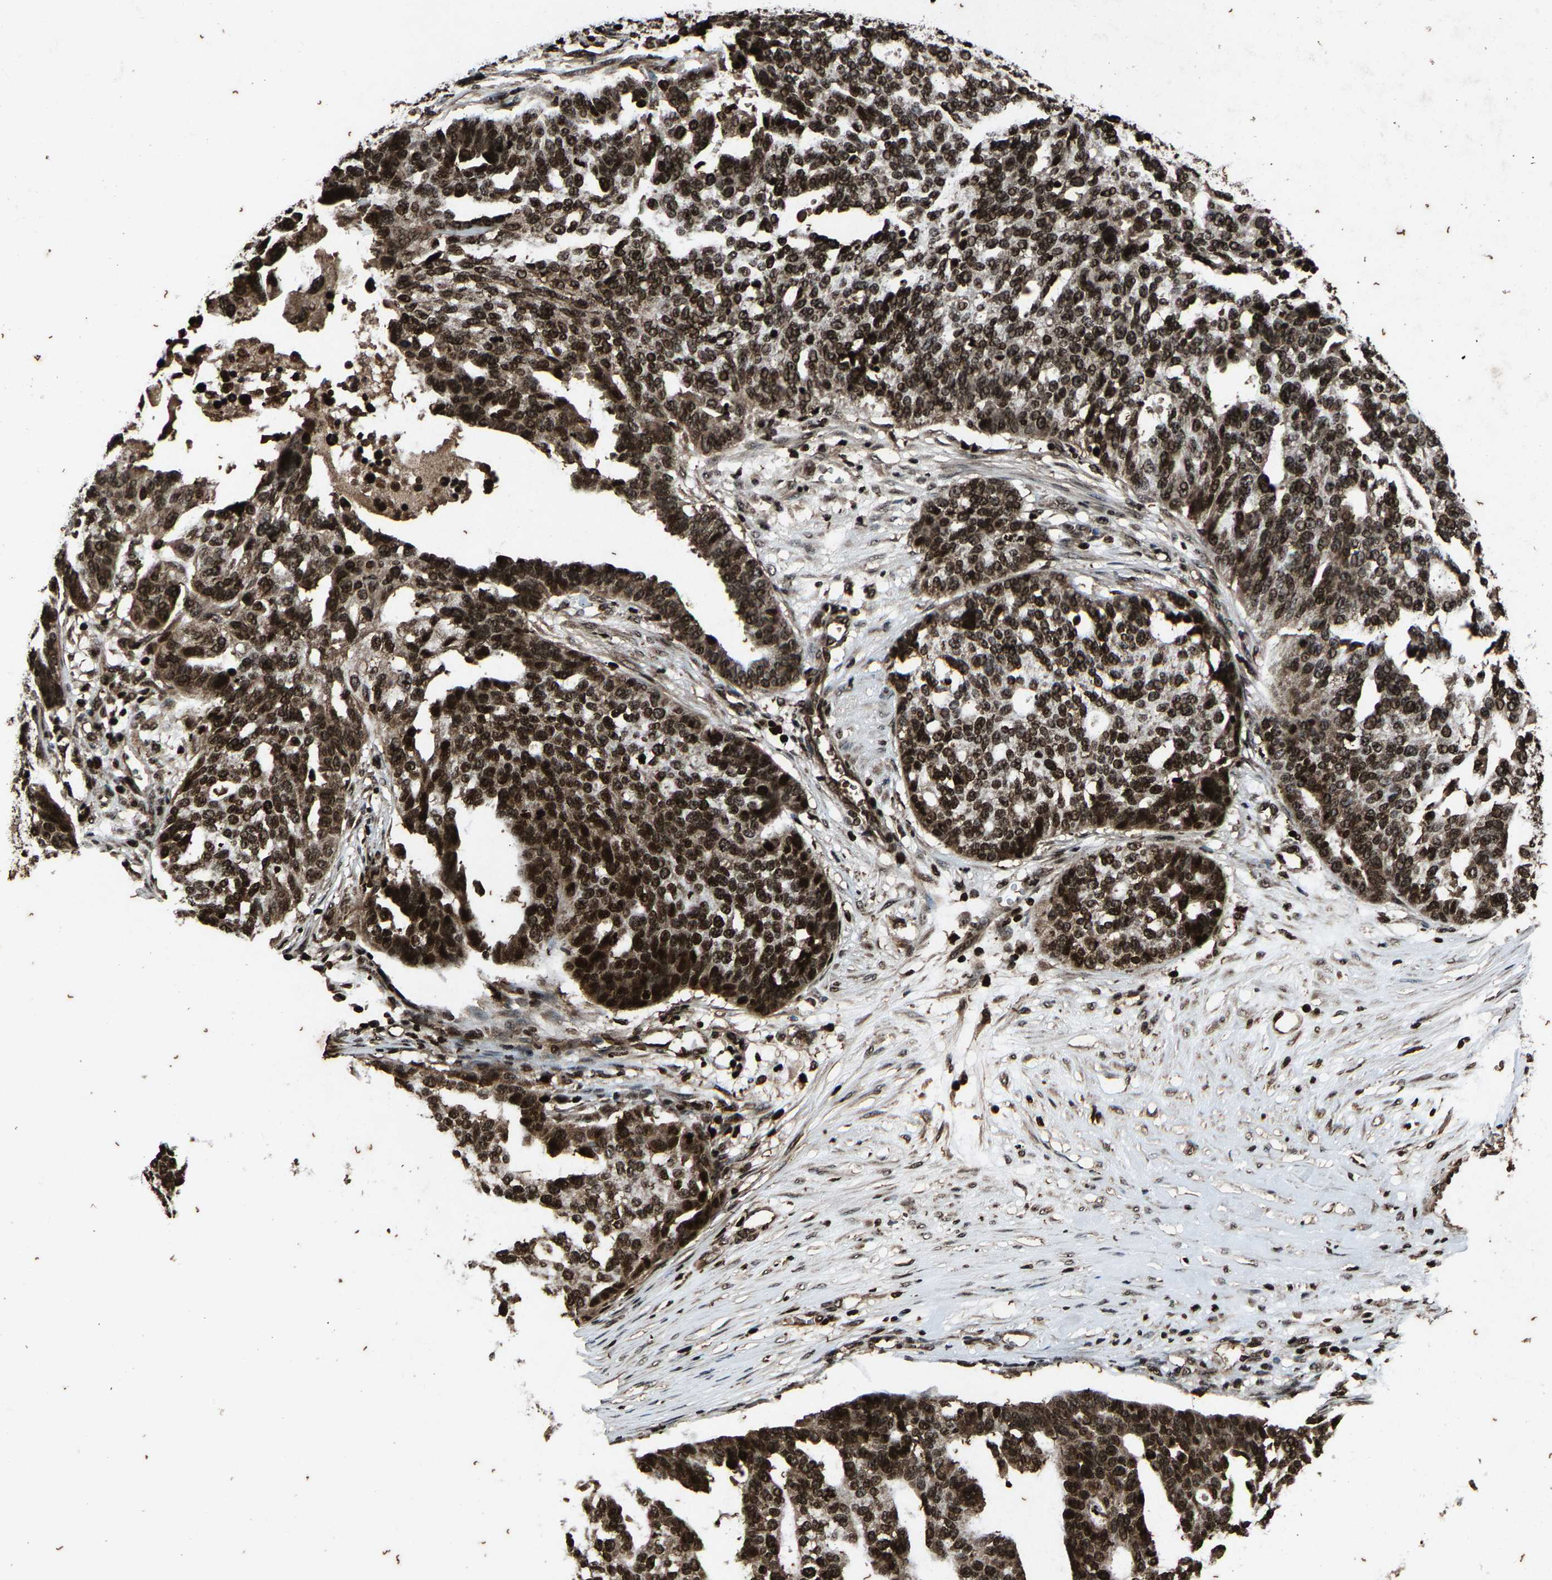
{"staining": {"intensity": "strong", "quantity": ">75%", "location": "nuclear"}, "tissue": "ovarian cancer", "cell_type": "Tumor cells", "image_type": "cancer", "snomed": [{"axis": "morphology", "description": "Cystadenocarcinoma, serous, NOS"}, {"axis": "topography", "description": "Ovary"}], "caption": "Ovarian cancer (serous cystadenocarcinoma) stained with DAB IHC exhibits high levels of strong nuclear staining in about >75% of tumor cells.", "gene": "H4C1", "patient": {"sex": "female", "age": 59}}